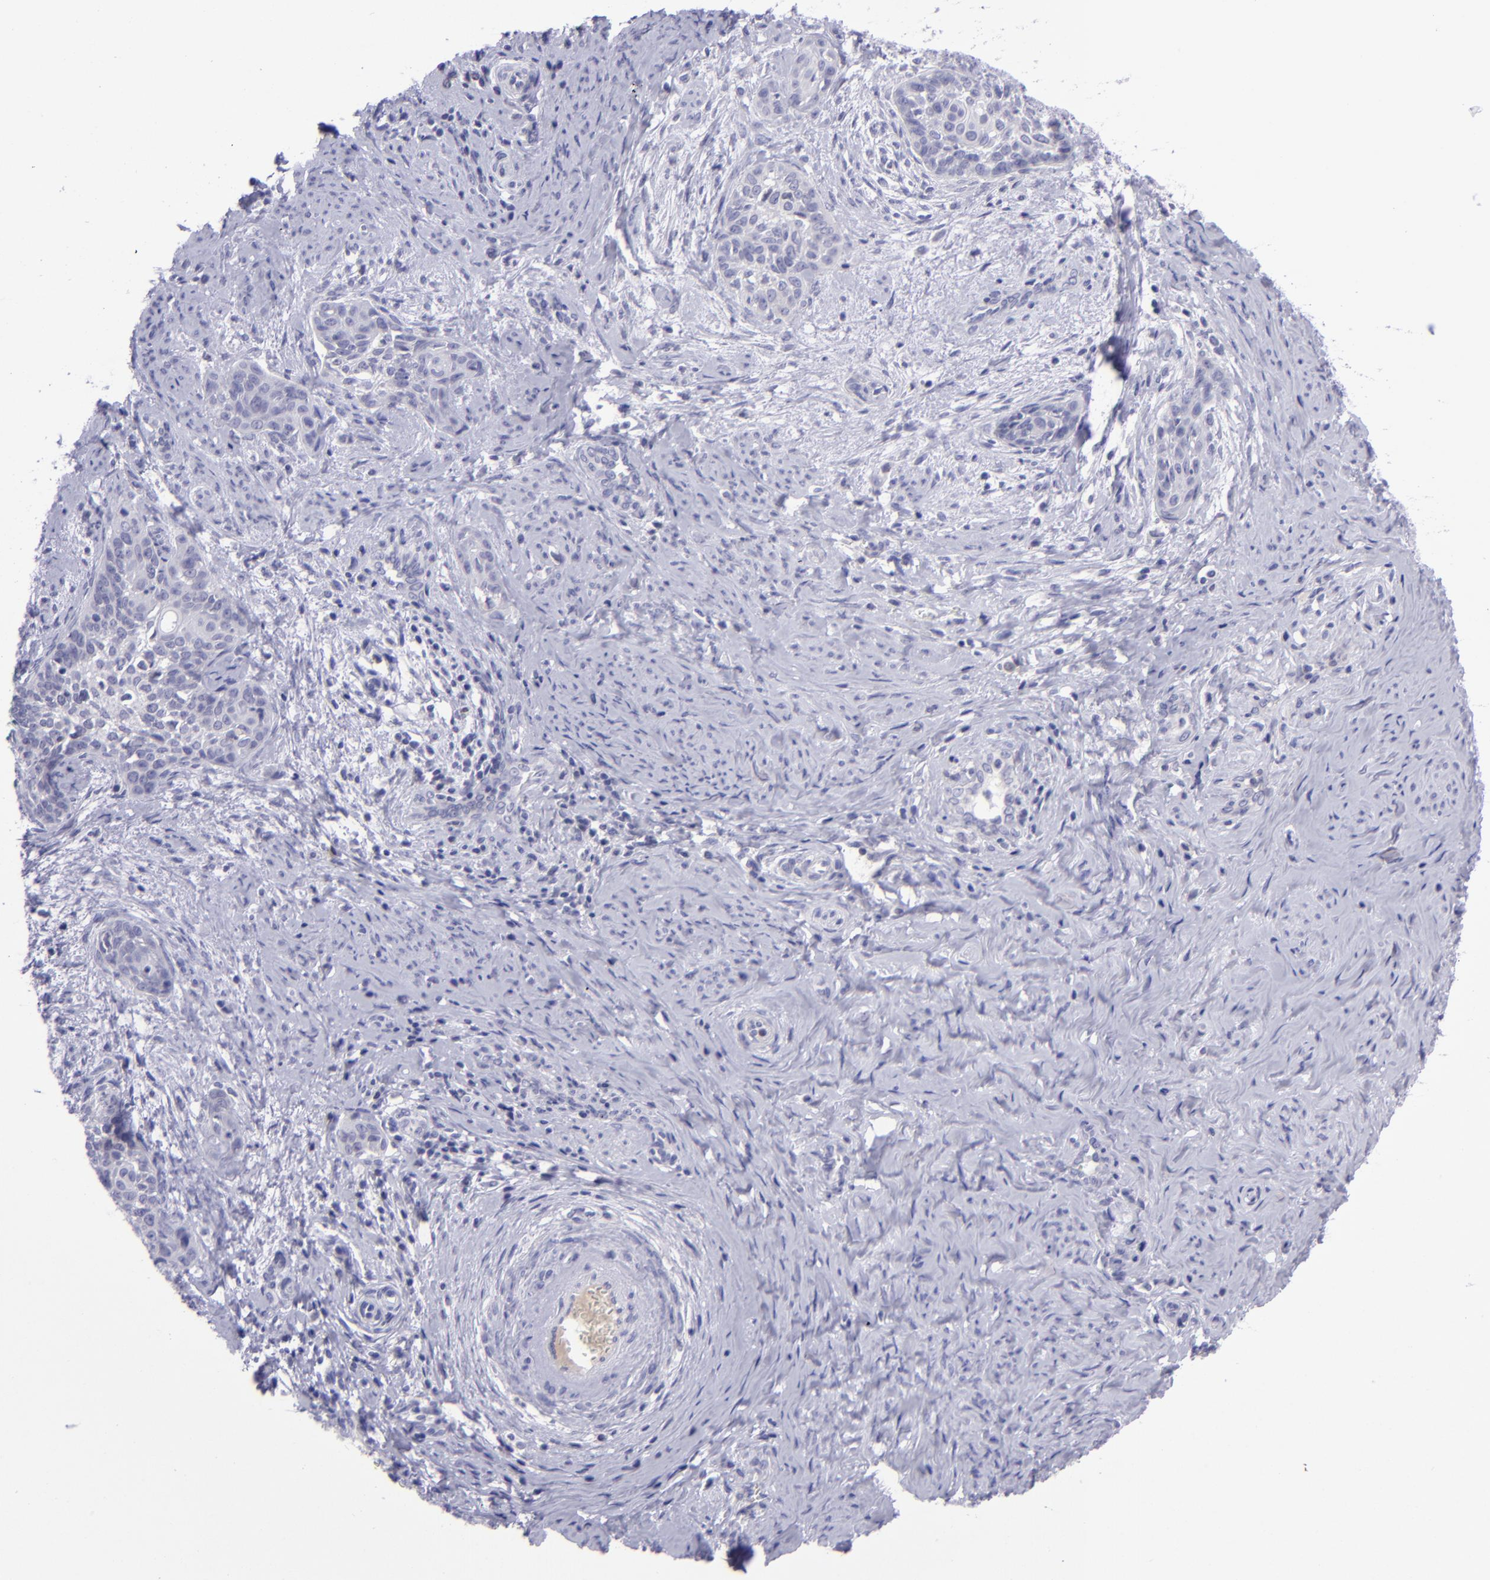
{"staining": {"intensity": "negative", "quantity": "none", "location": "none"}, "tissue": "cervical cancer", "cell_type": "Tumor cells", "image_type": "cancer", "snomed": [{"axis": "morphology", "description": "Squamous cell carcinoma, NOS"}, {"axis": "topography", "description": "Cervix"}], "caption": "This is a histopathology image of immunohistochemistry (IHC) staining of cervical cancer, which shows no positivity in tumor cells.", "gene": "POU2F2", "patient": {"sex": "female", "age": 33}}